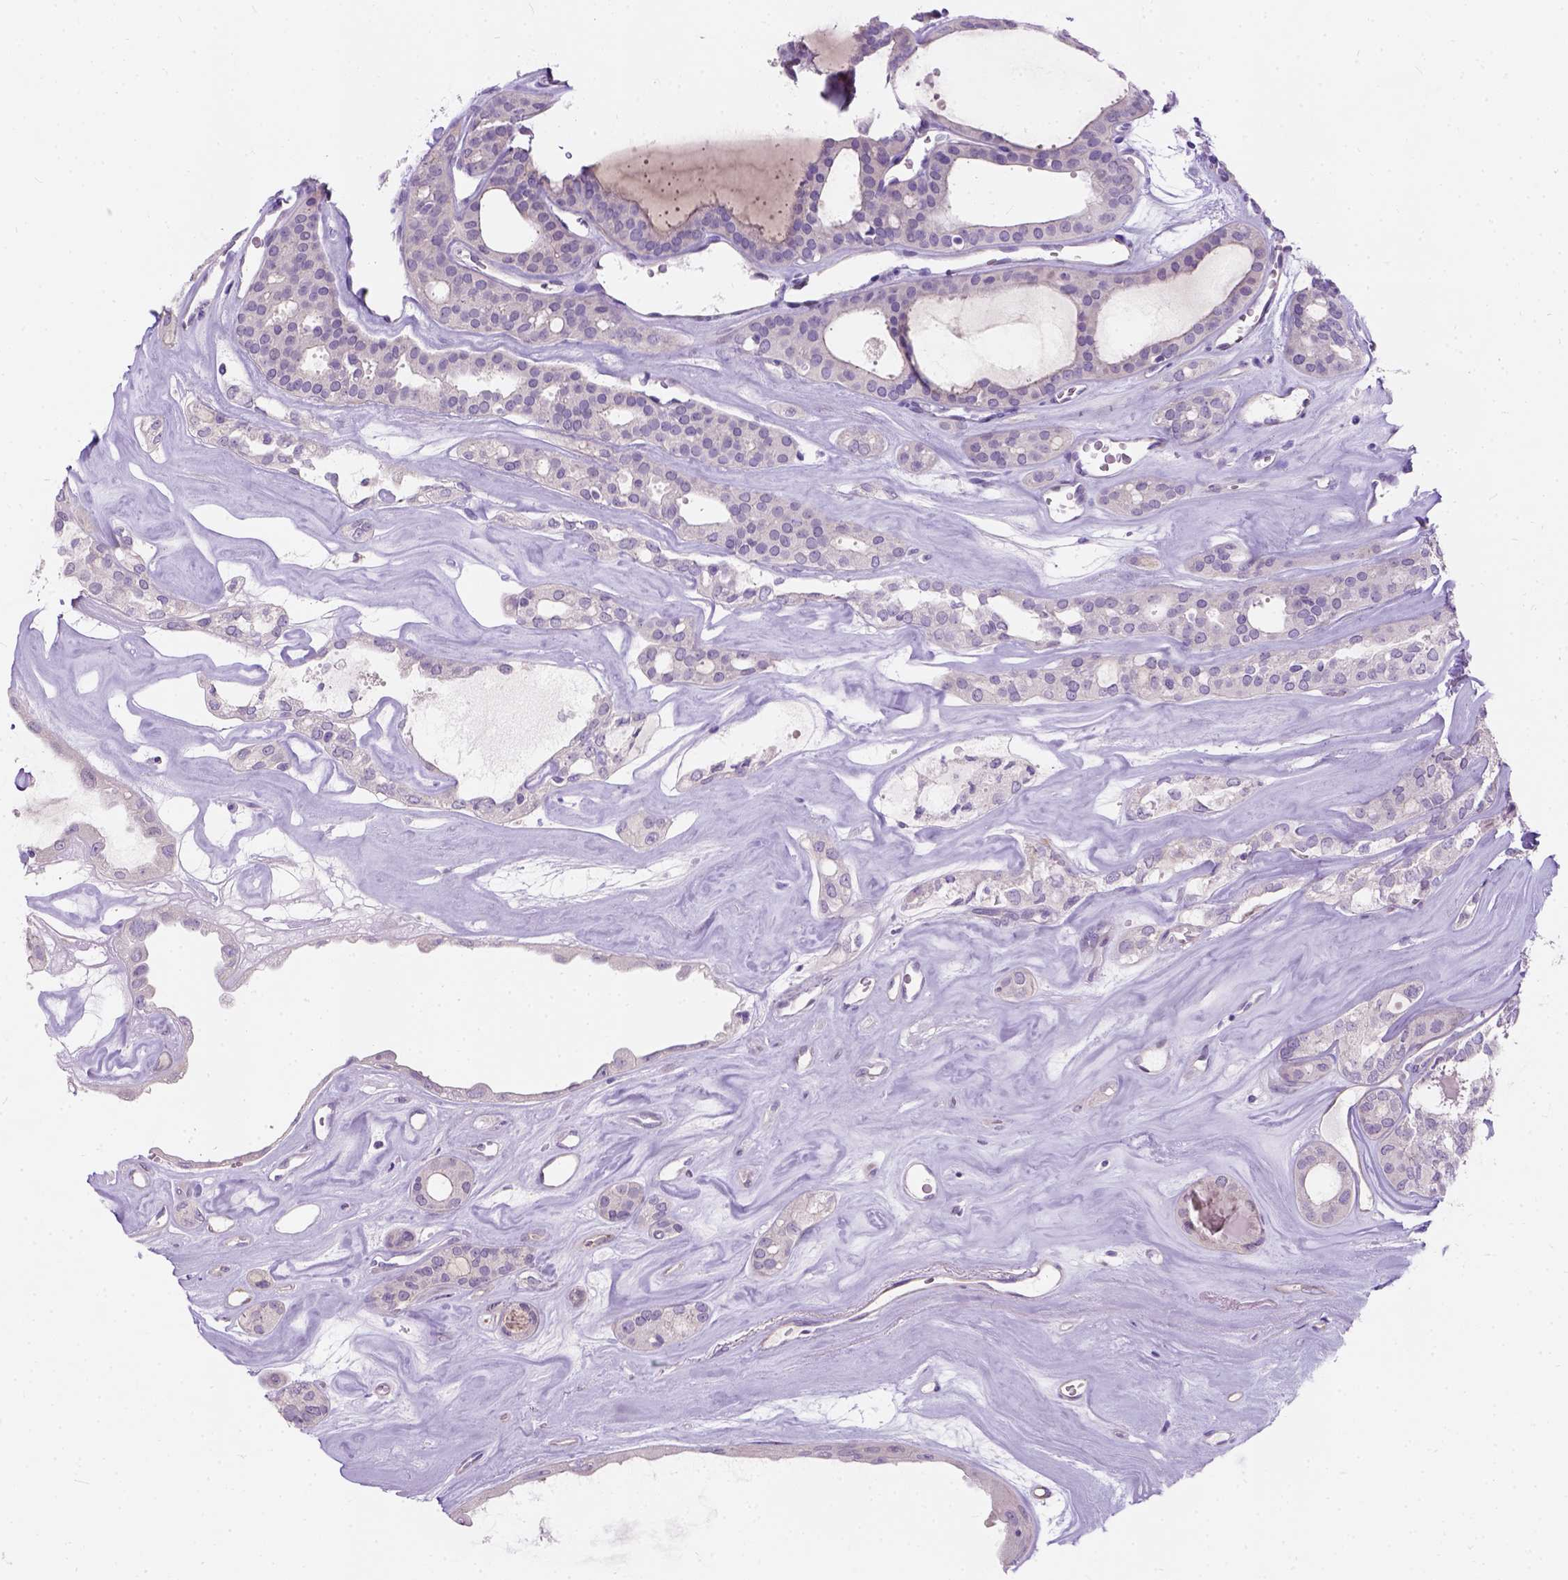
{"staining": {"intensity": "negative", "quantity": "none", "location": "none"}, "tissue": "thyroid cancer", "cell_type": "Tumor cells", "image_type": "cancer", "snomed": [{"axis": "morphology", "description": "Follicular adenoma carcinoma, NOS"}, {"axis": "topography", "description": "Thyroid gland"}], "caption": "Follicular adenoma carcinoma (thyroid) stained for a protein using IHC exhibits no staining tumor cells.", "gene": "C20orf144", "patient": {"sex": "male", "age": 75}}